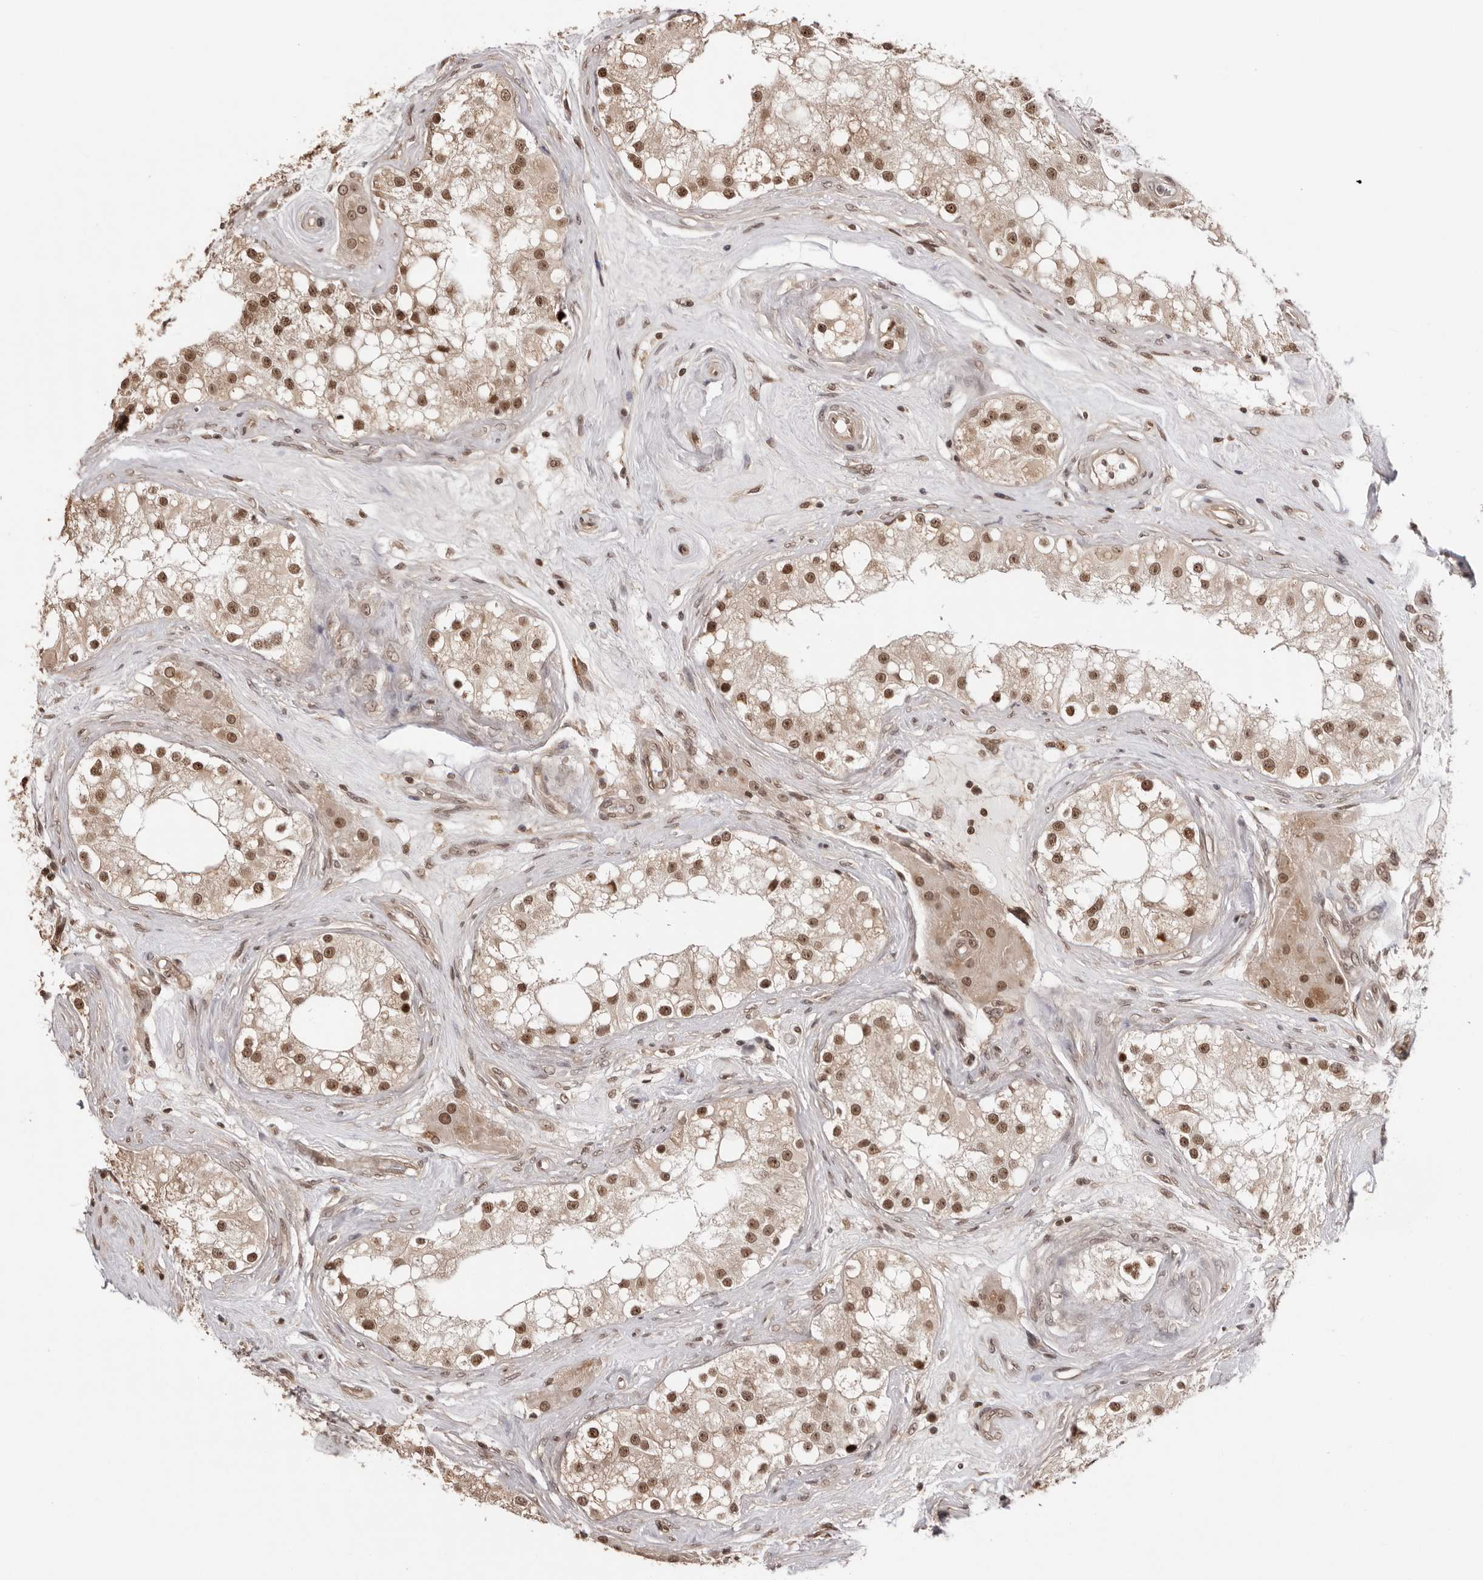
{"staining": {"intensity": "strong", "quantity": "25%-75%", "location": "cytoplasmic/membranous,nuclear"}, "tissue": "testis", "cell_type": "Cells in seminiferous ducts", "image_type": "normal", "snomed": [{"axis": "morphology", "description": "Normal tissue, NOS"}, {"axis": "topography", "description": "Testis"}], "caption": "Immunohistochemical staining of benign human testis demonstrates high levels of strong cytoplasmic/membranous,nuclear staining in approximately 25%-75% of cells in seminiferous ducts. Nuclei are stained in blue.", "gene": "SDE2", "patient": {"sex": "male", "age": 84}}